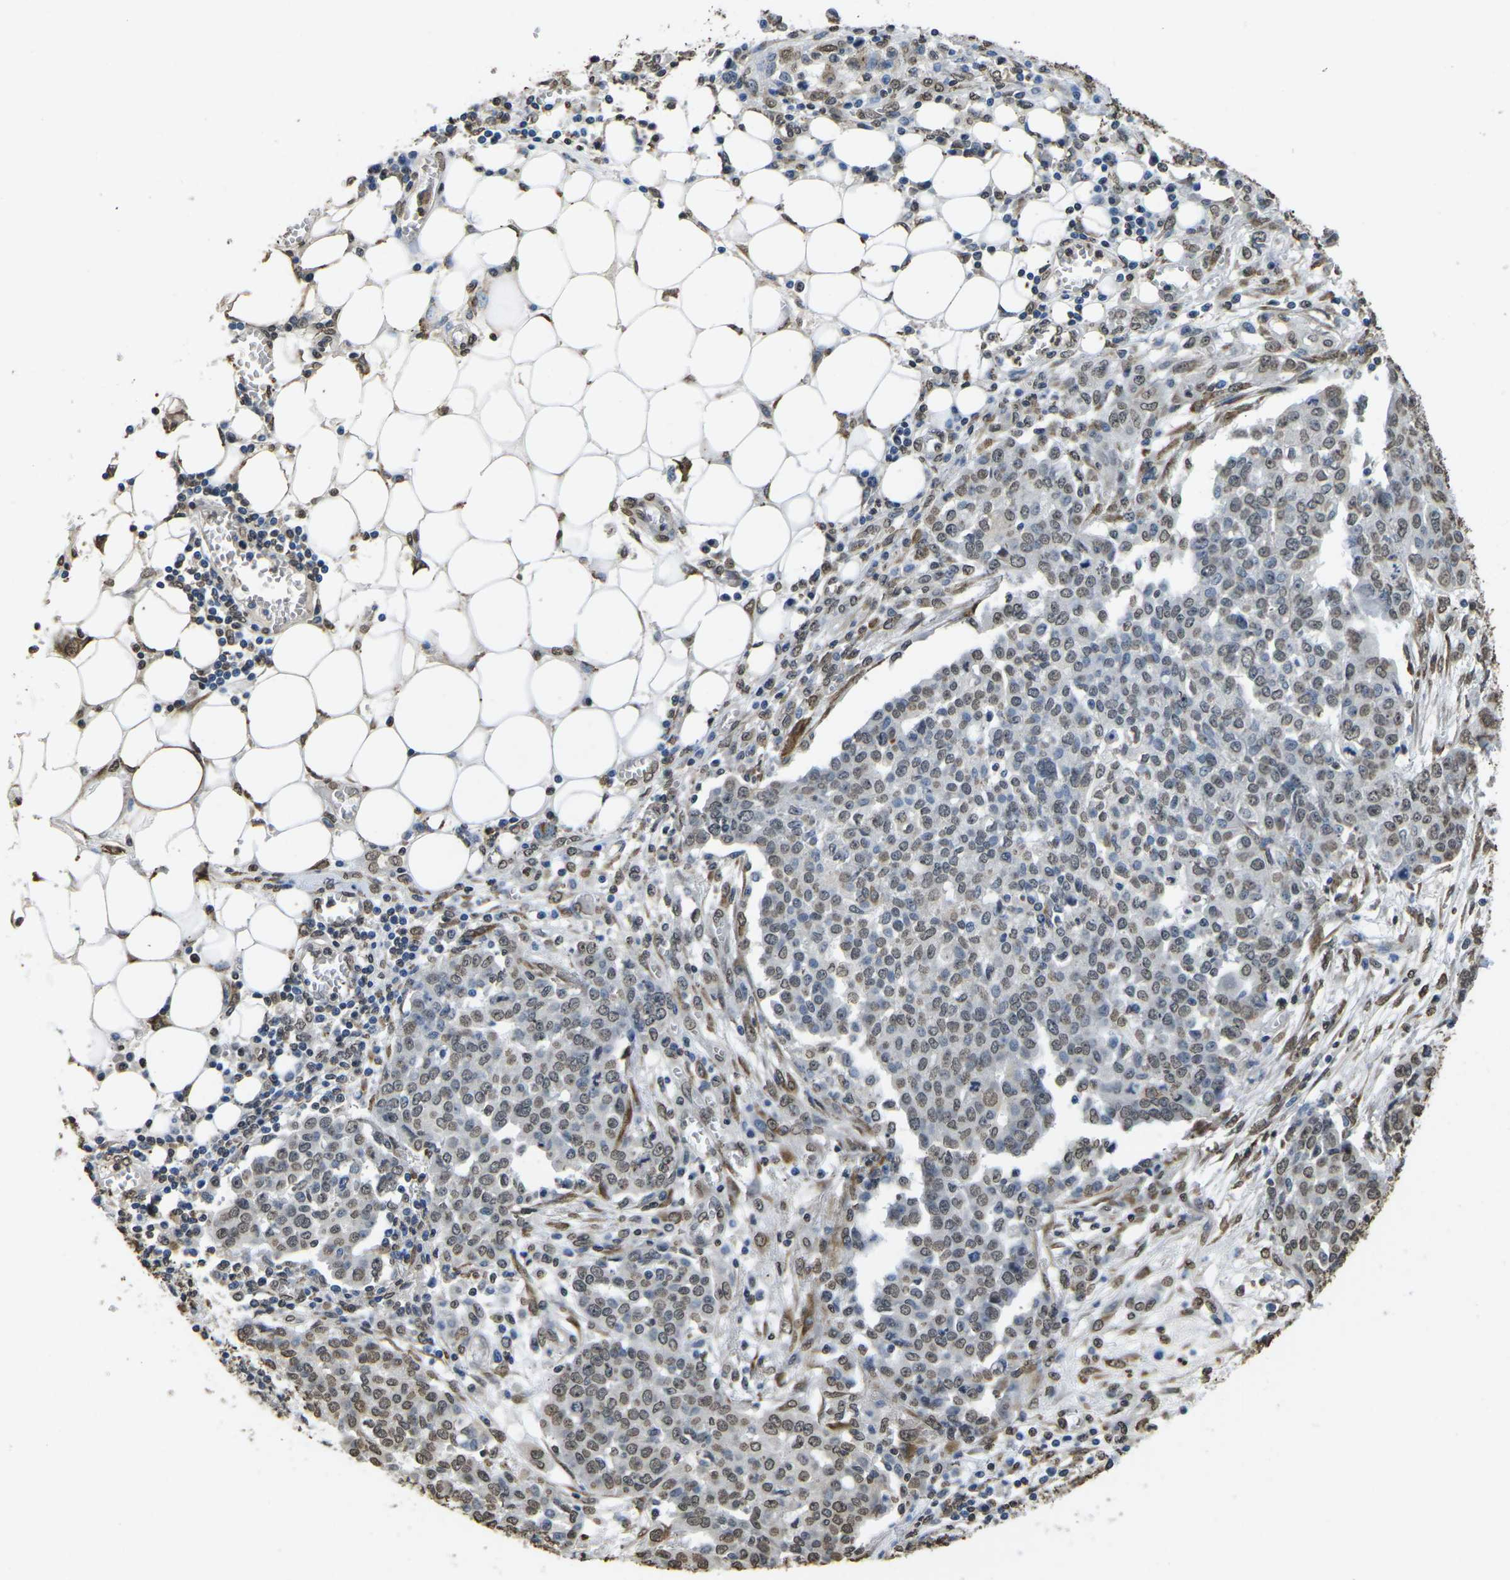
{"staining": {"intensity": "weak", "quantity": "25%-75%", "location": "nuclear"}, "tissue": "ovarian cancer", "cell_type": "Tumor cells", "image_type": "cancer", "snomed": [{"axis": "morphology", "description": "Cystadenocarcinoma, serous, NOS"}, {"axis": "topography", "description": "Soft tissue"}, {"axis": "topography", "description": "Ovary"}], "caption": "High-magnification brightfield microscopy of ovarian cancer (serous cystadenocarcinoma) stained with DAB (brown) and counterstained with hematoxylin (blue). tumor cells exhibit weak nuclear positivity is present in about25%-75% of cells.", "gene": "SCNN1B", "patient": {"sex": "female", "age": 57}}